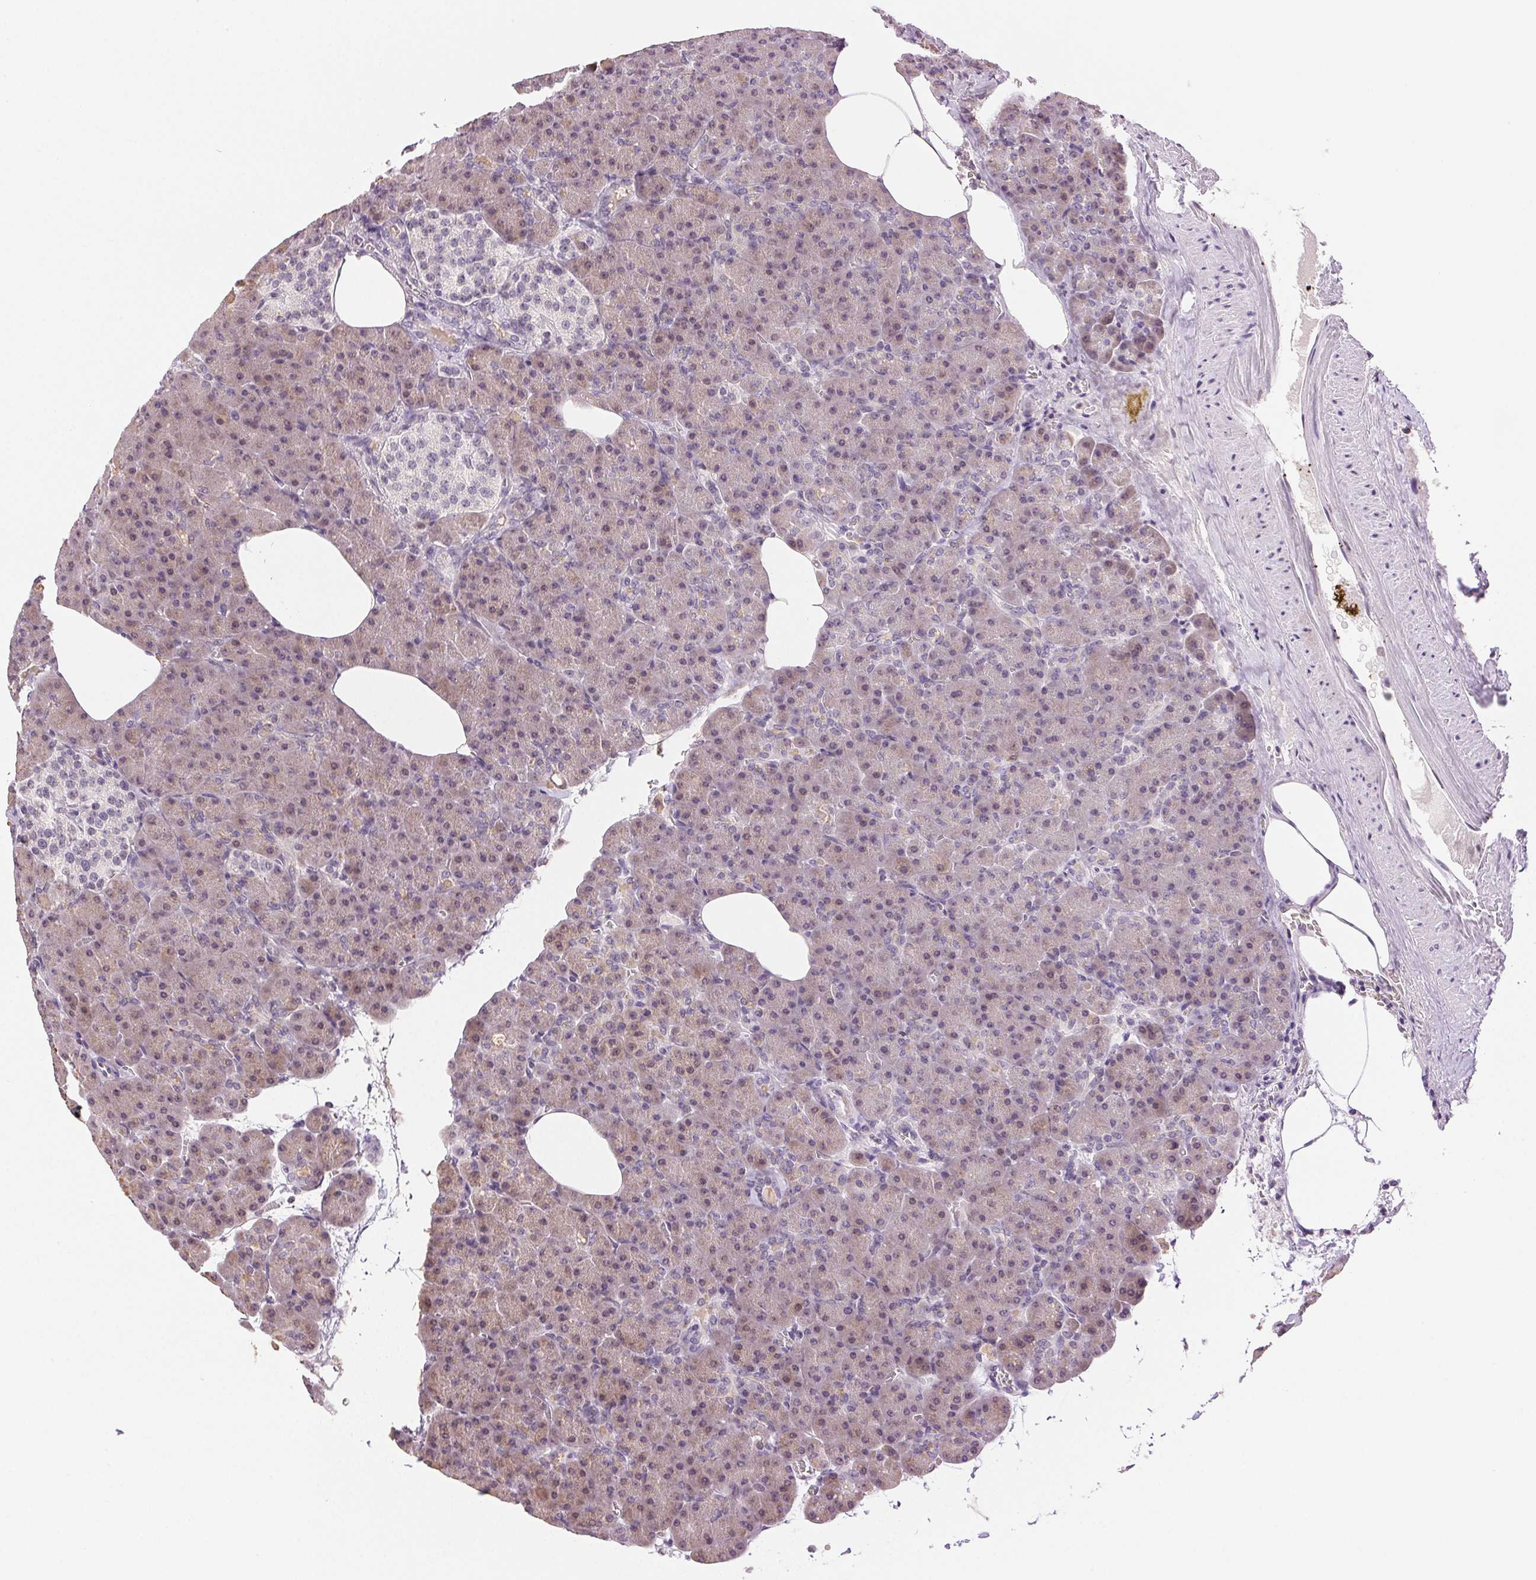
{"staining": {"intensity": "weak", "quantity": "<25%", "location": "nuclear"}, "tissue": "pancreas", "cell_type": "Exocrine glandular cells", "image_type": "normal", "snomed": [{"axis": "morphology", "description": "Normal tissue, NOS"}, {"axis": "topography", "description": "Pancreas"}], "caption": "IHC micrograph of normal pancreas stained for a protein (brown), which shows no staining in exocrine glandular cells. The staining was performed using DAB (3,3'-diaminobenzidine) to visualize the protein expression in brown, while the nuclei were stained in blue with hematoxylin (Magnification: 20x).", "gene": "TNNT3", "patient": {"sex": "female", "age": 74}}